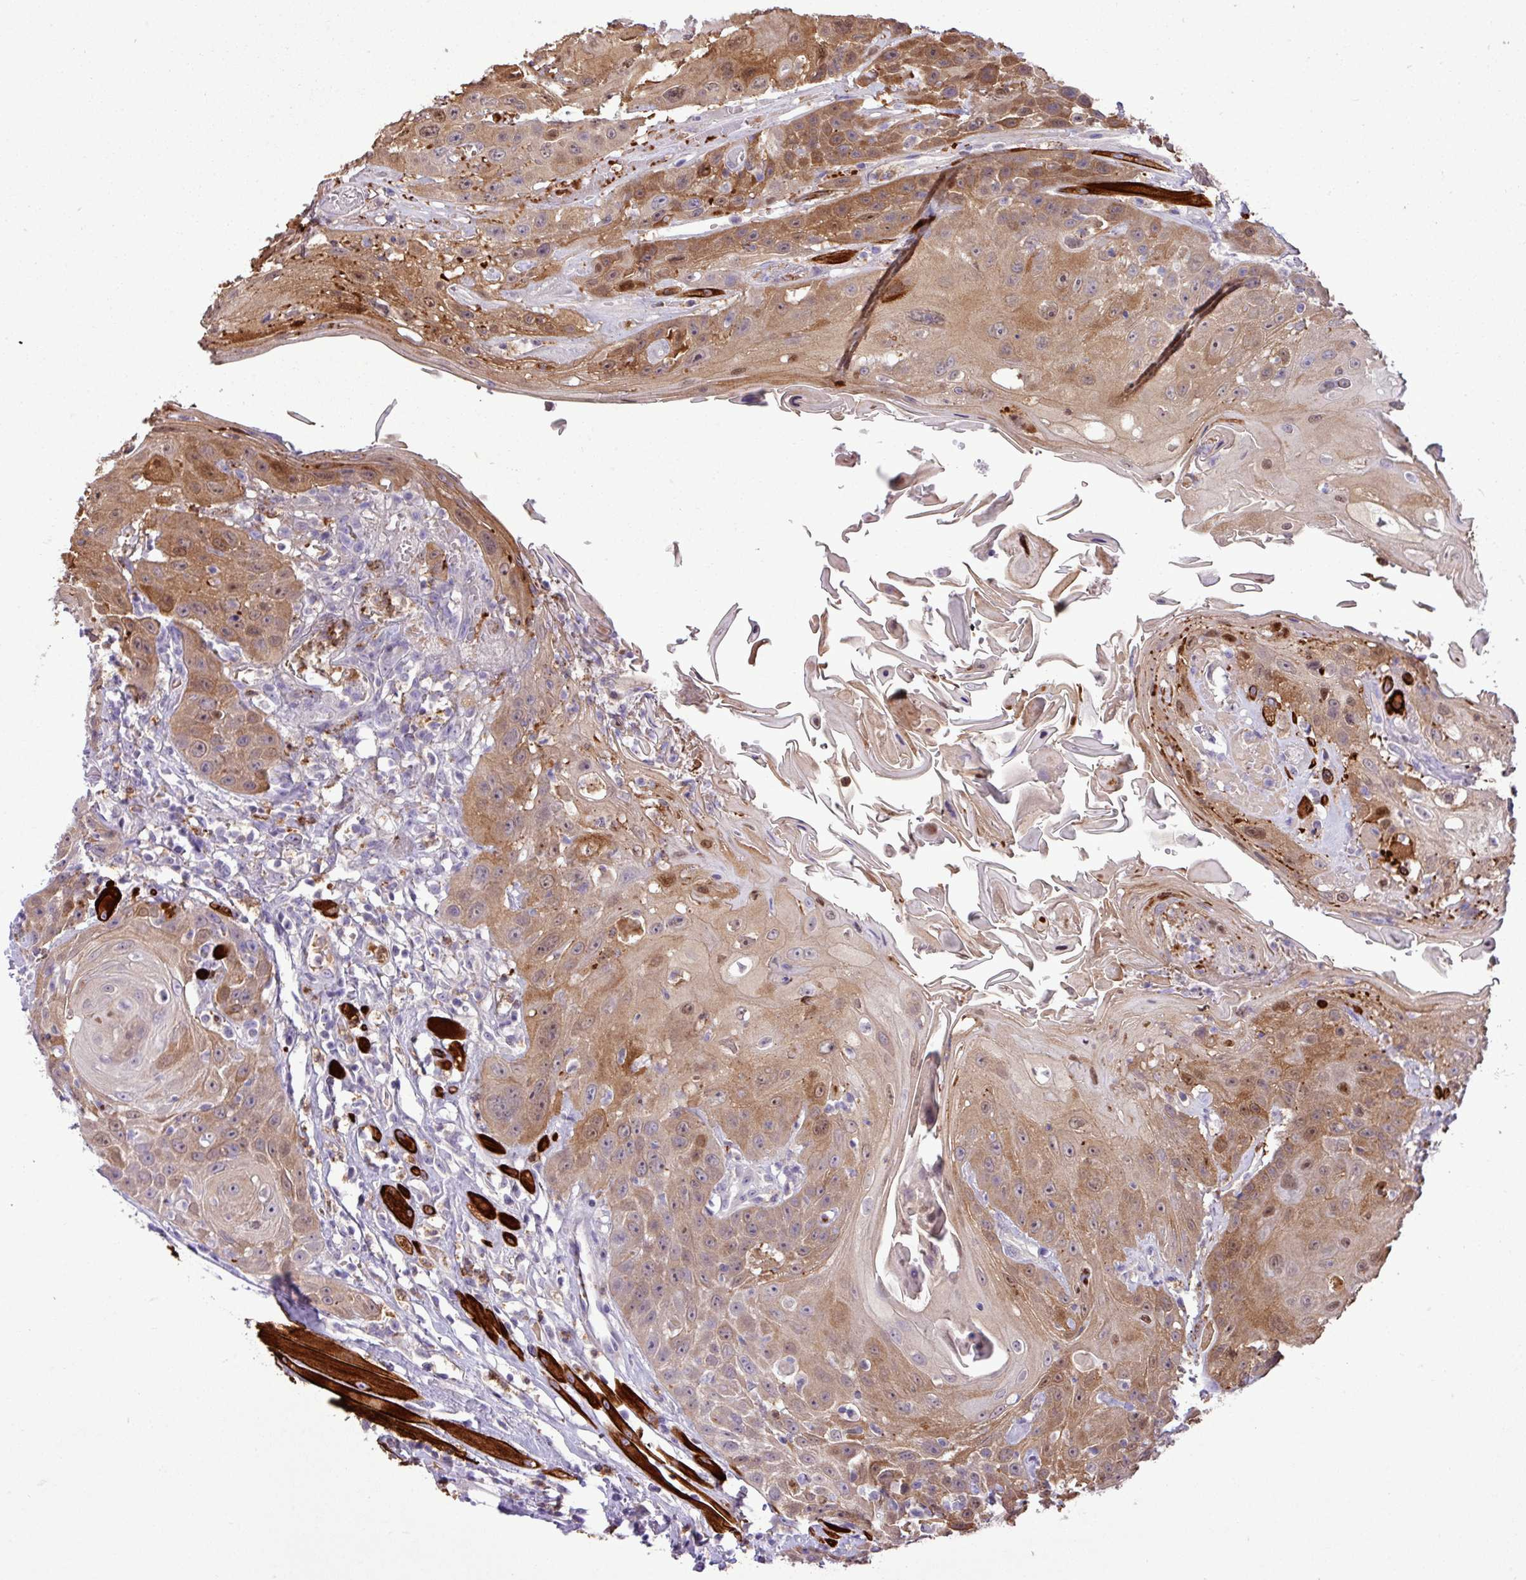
{"staining": {"intensity": "moderate", "quantity": ">75%", "location": "cytoplasmic/membranous"}, "tissue": "head and neck cancer", "cell_type": "Tumor cells", "image_type": "cancer", "snomed": [{"axis": "morphology", "description": "Squamous cell carcinoma, NOS"}, {"axis": "topography", "description": "Head-Neck"}], "caption": "The micrograph exhibits a brown stain indicating the presence of a protein in the cytoplasmic/membranous of tumor cells in squamous cell carcinoma (head and neck).", "gene": "ZSCAN5A", "patient": {"sex": "female", "age": 59}}